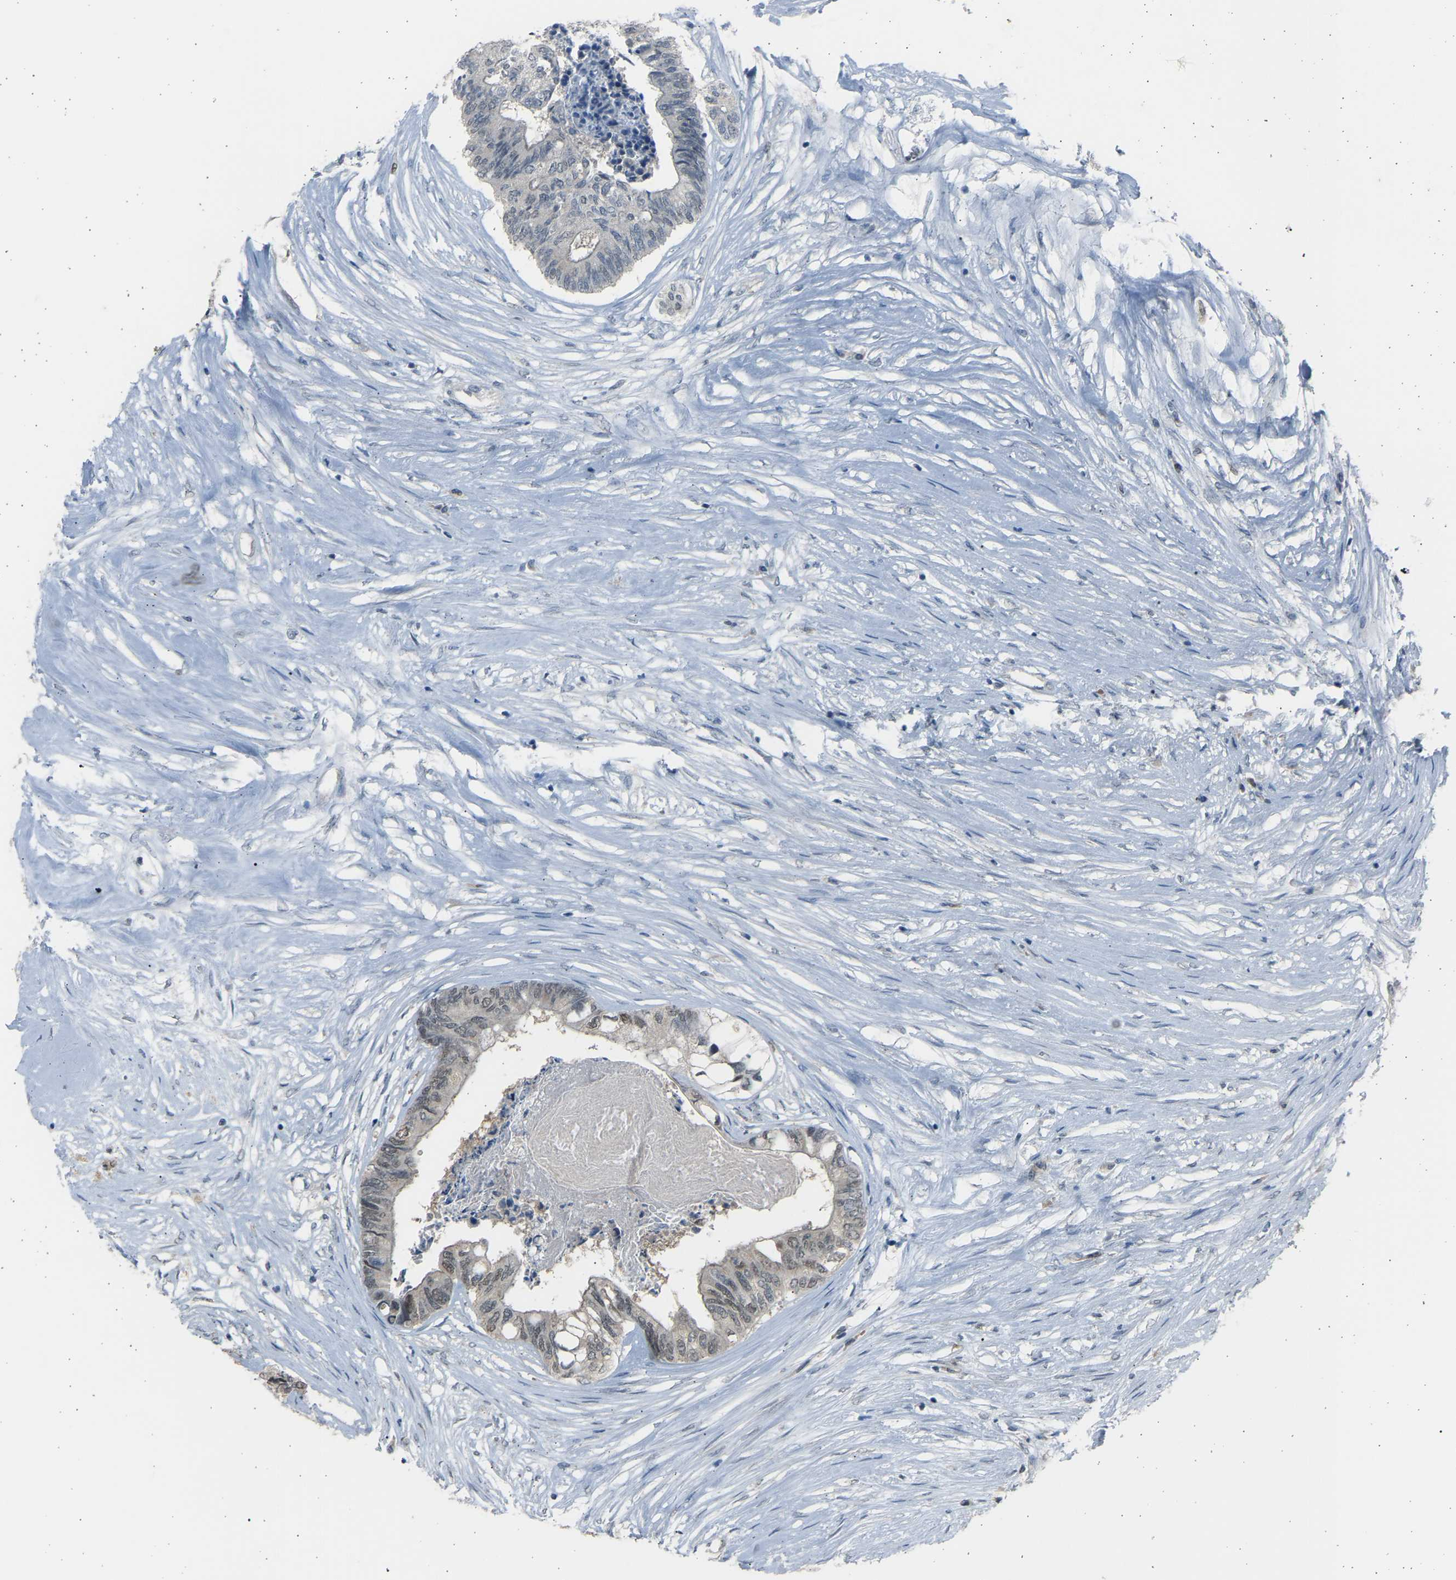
{"staining": {"intensity": "weak", "quantity": "<25%", "location": "nuclear"}, "tissue": "colorectal cancer", "cell_type": "Tumor cells", "image_type": "cancer", "snomed": [{"axis": "morphology", "description": "Adenocarcinoma, NOS"}, {"axis": "topography", "description": "Rectum"}], "caption": "High power microscopy image of an immunohistochemistry (IHC) histopathology image of adenocarcinoma (colorectal), revealing no significant expression in tumor cells.", "gene": "BIRC2", "patient": {"sex": "male", "age": 63}}